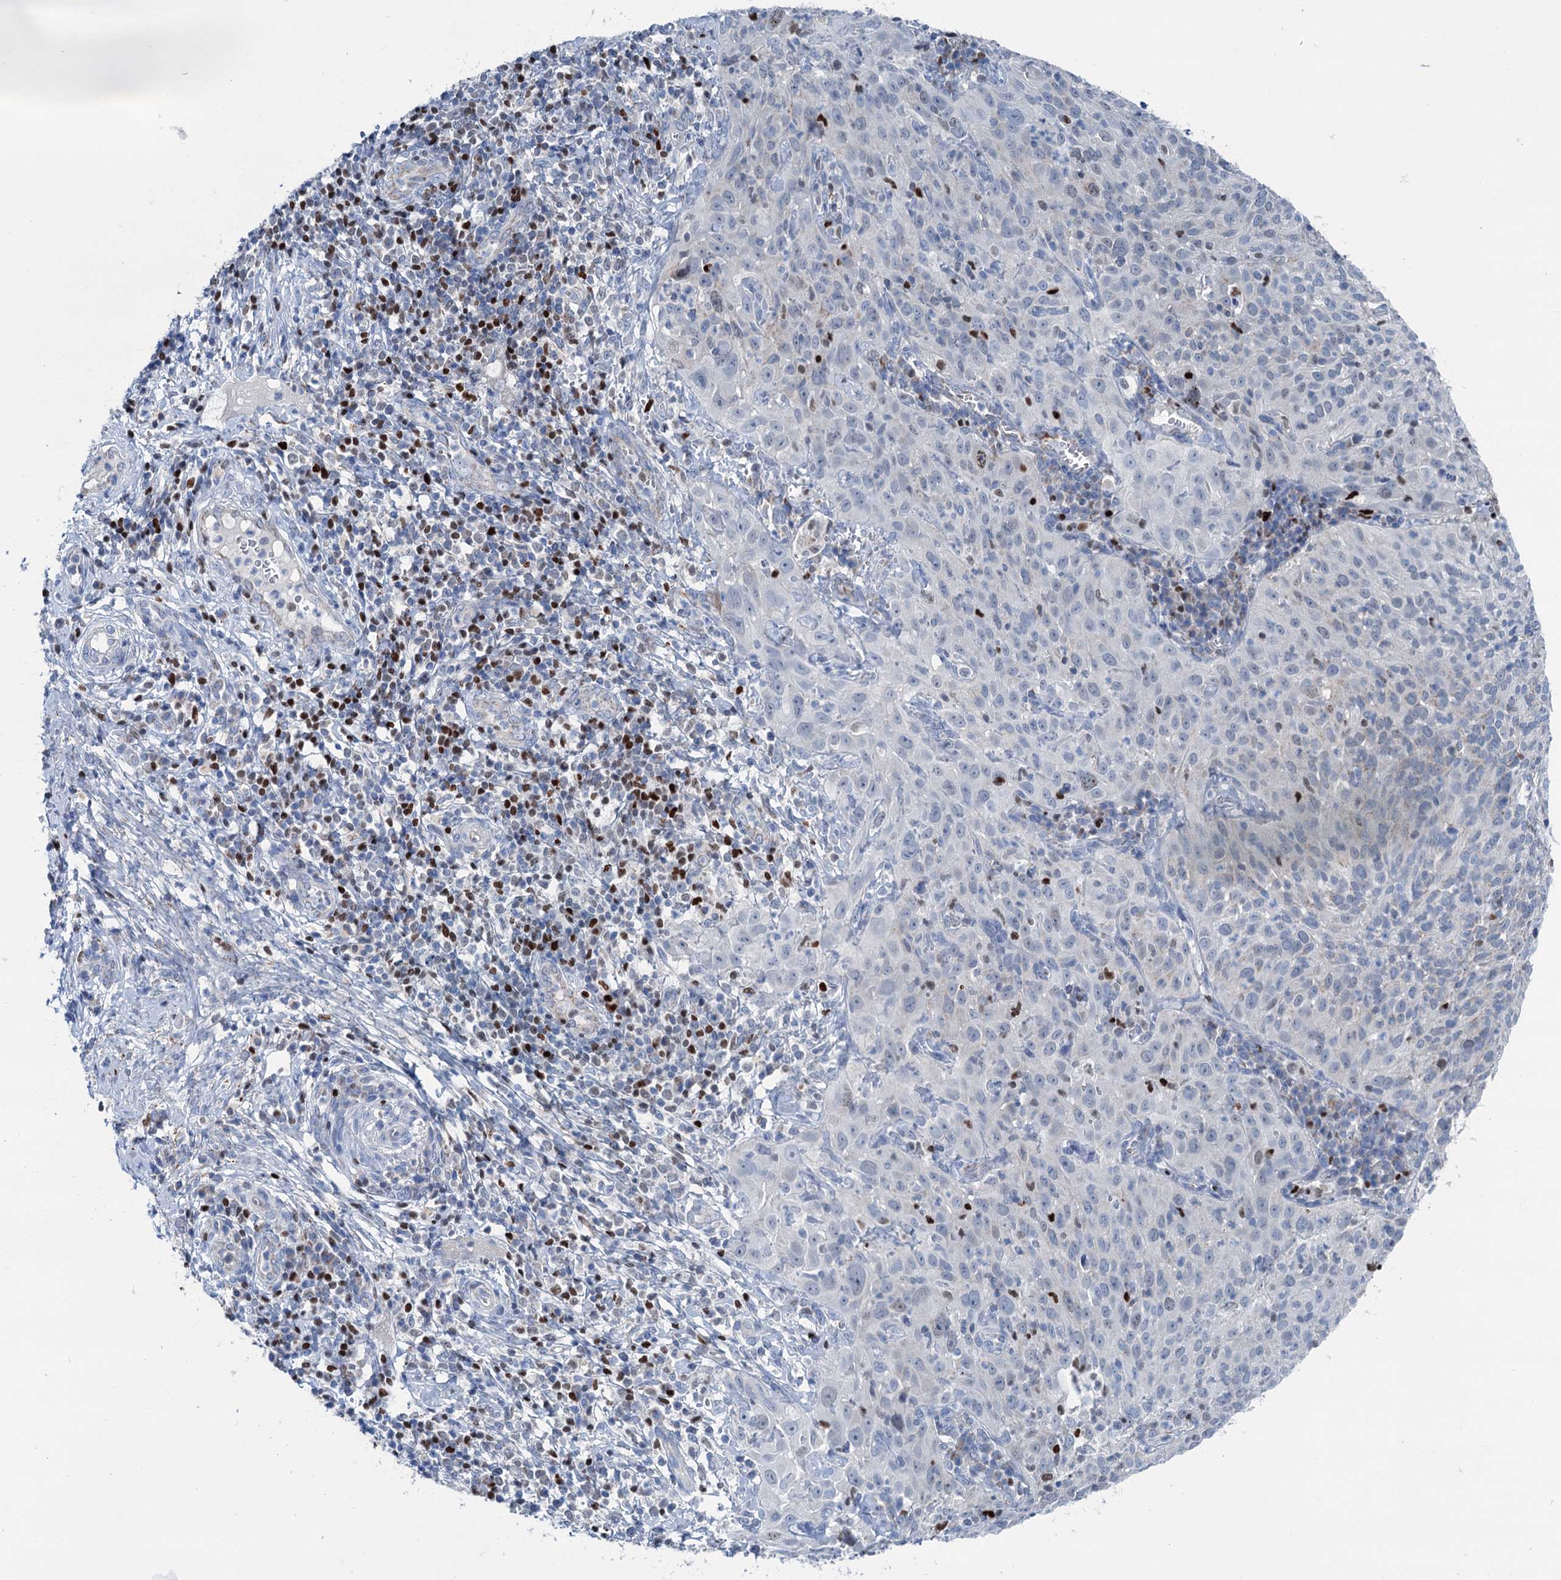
{"staining": {"intensity": "negative", "quantity": "none", "location": "none"}, "tissue": "cervical cancer", "cell_type": "Tumor cells", "image_type": "cancer", "snomed": [{"axis": "morphology", "description": "Squamous cell carcinoma, NOS"}, {"axis": "topography", "description": "Cervix"}], "caption": "Cervical cancer (squamous cell carcinoma) was stained to show a protein in brown. There is no significant expression in tumor cells.", "gene": "ELP4", "patient": {"sex": "female", "age": 31}}